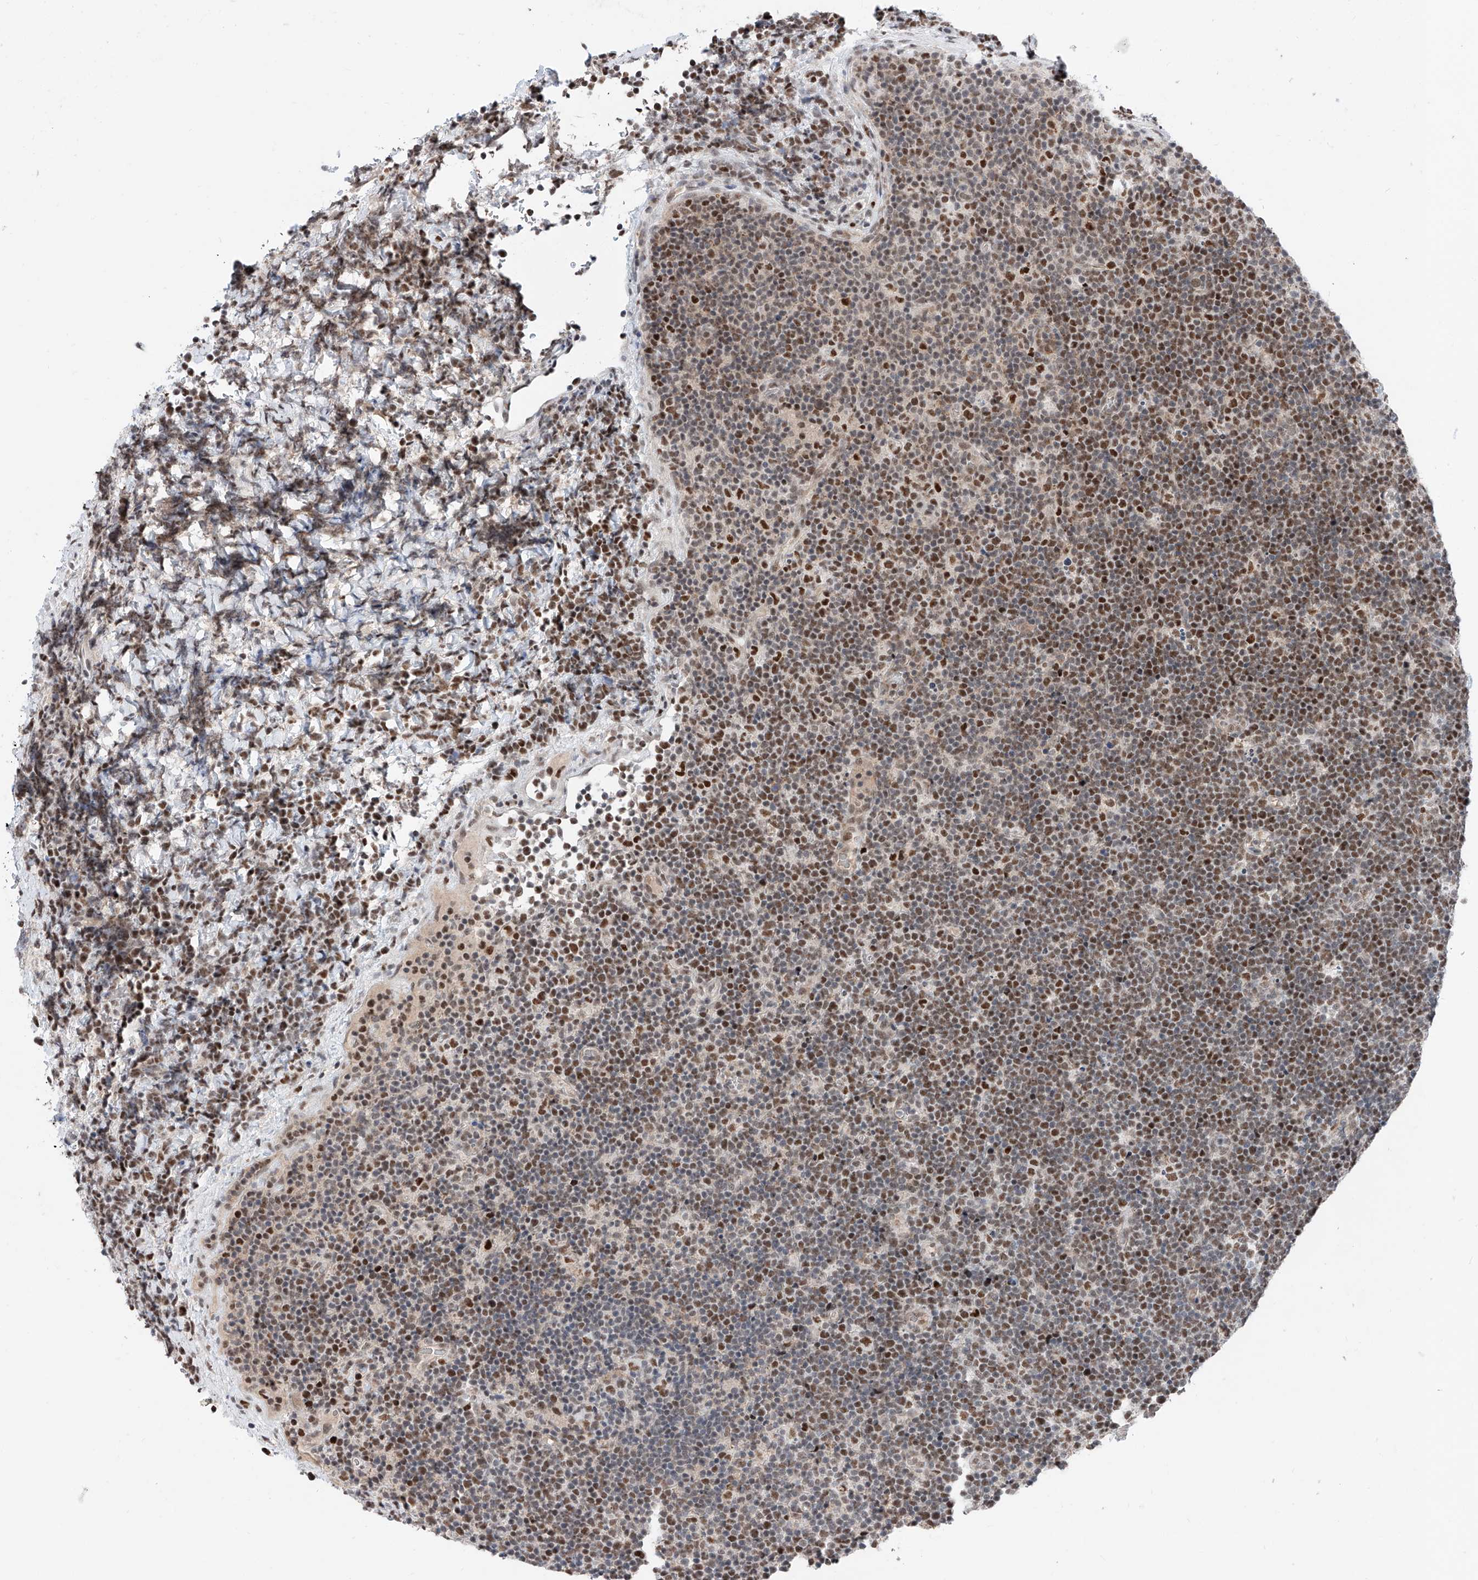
{"staining": {"intensity": "moderate", "quantity": "25%-75%", "location": "nuclear"}, "tissue": "lymphoma", "cell_type": "Tumor cells", "image_type": "cancer", "snomed": [{"axis": "morphology", "description": "Malignant lymphoma, non-Hodgkin's type, High grade"}, {"axis": "topography", "description": "Lymph node"}], "caption": "Immunohistochemistry (IHC) of human lymphoma demonstrates medium levels of moderate nuclear expression in approximately 25%-75% of tumor cells.", "gene": "SNRNP200", "patient": {"sex": "male", "age": 13}}